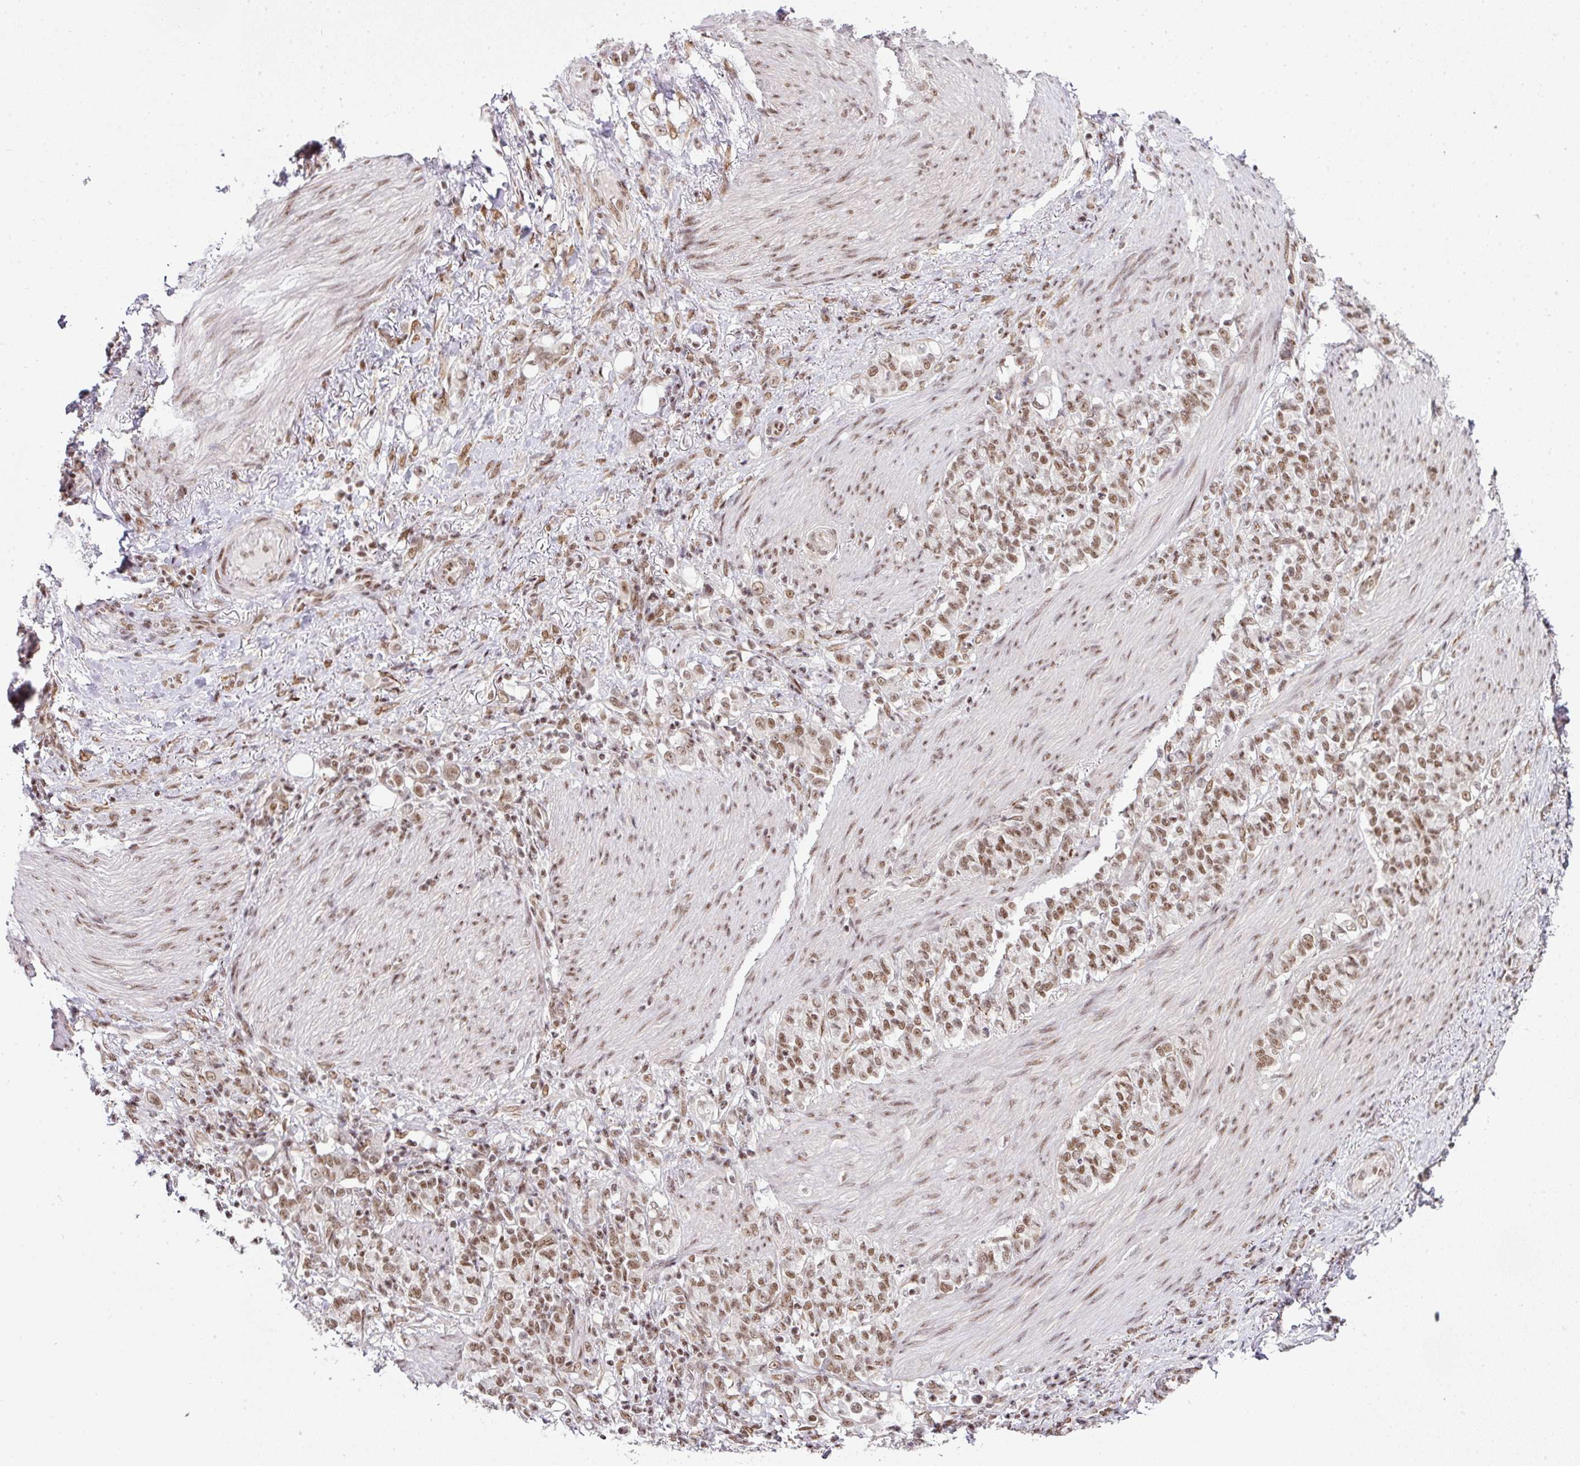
{"staining": {"intensity": "moderate", "quantity": ">75%", "location": "nuclear"}, "tissue": "stomach cancer", "cell_type": "Tumor cells", "image_type": "cancer", "snomed": [{"axis": "morphology", "description": "Adenocarcinoma, NOS"}, {"axis": "topography", "description": "Stomach"}], "caption": "A brown stain labels moderate nuclear expression of a protein in human adenocarcinoma (stomach) tumor cells. The staining is performed using DAB brown chromogen to label protein expression. The nuclei are counter-stained blue using hematoxylin.", "gene": "NFYA", "patient": {"sex": "female", "age": 79}}